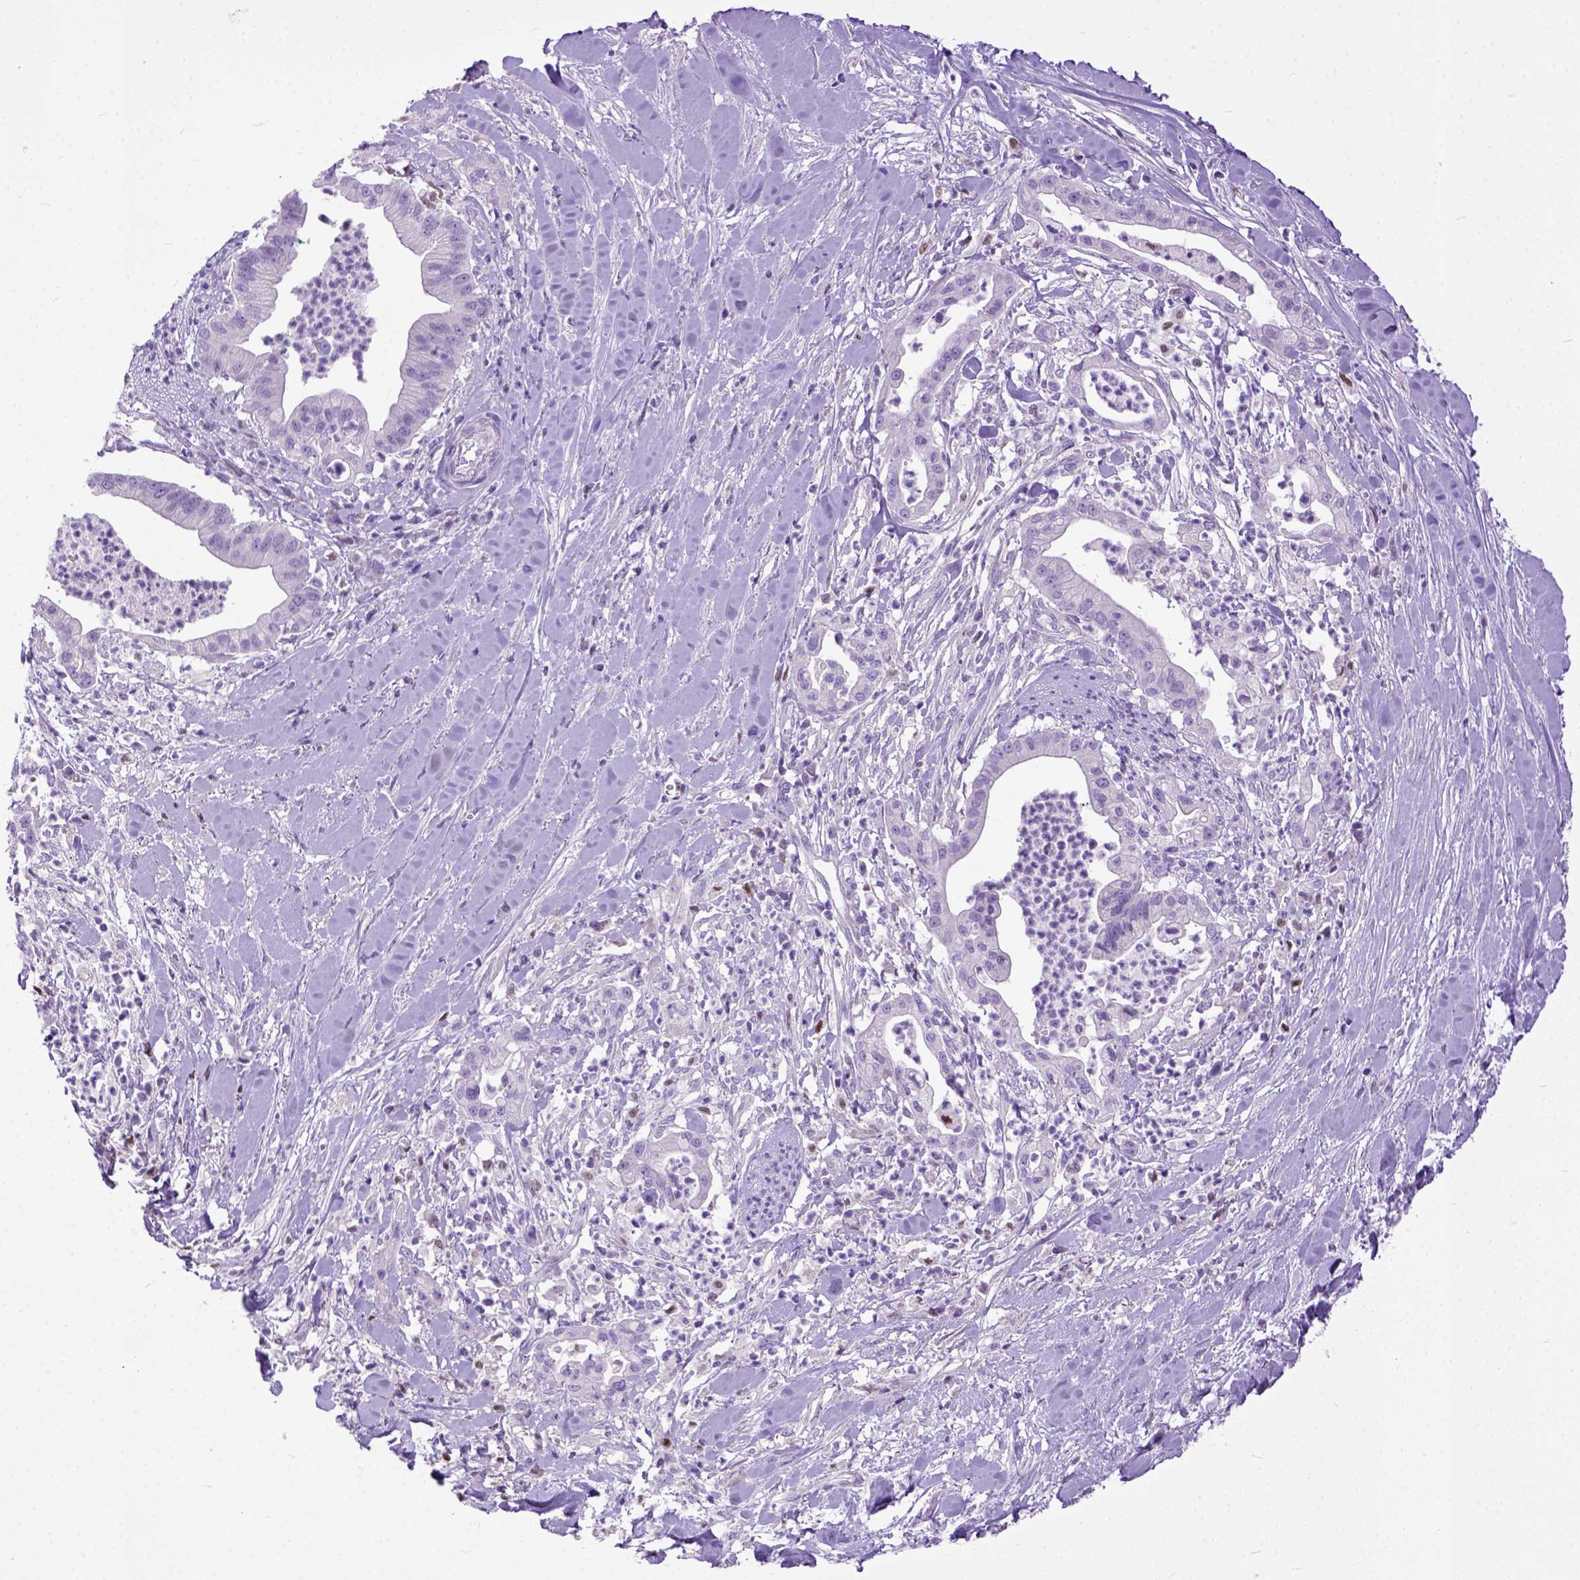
{"staining": {"intensity": "negative", "quantity": "none", "location": "none"}, "tissue": "pancreatic cancer", "cell_type": "Tumor cells", "image_type": "cancer", "snomed": [{"axis": "morphology", "description": "Normal tissue, NOS"}, {"axis": "morphology", "description": "Adenocarcinoma, NOS"}, {"axis": "topography", "description": "Lymph node"}, {"axis": "topography", "description": "Pancreas"}], "caption": "DAB (3,3'-diaminobenzidine) immunohistochemical staining of adenocarcinoma (pancreatic) exhibits no significant staining in tumor cells.", "gene": "CRB1", "patient": {"sex": "female", "age": 58}}